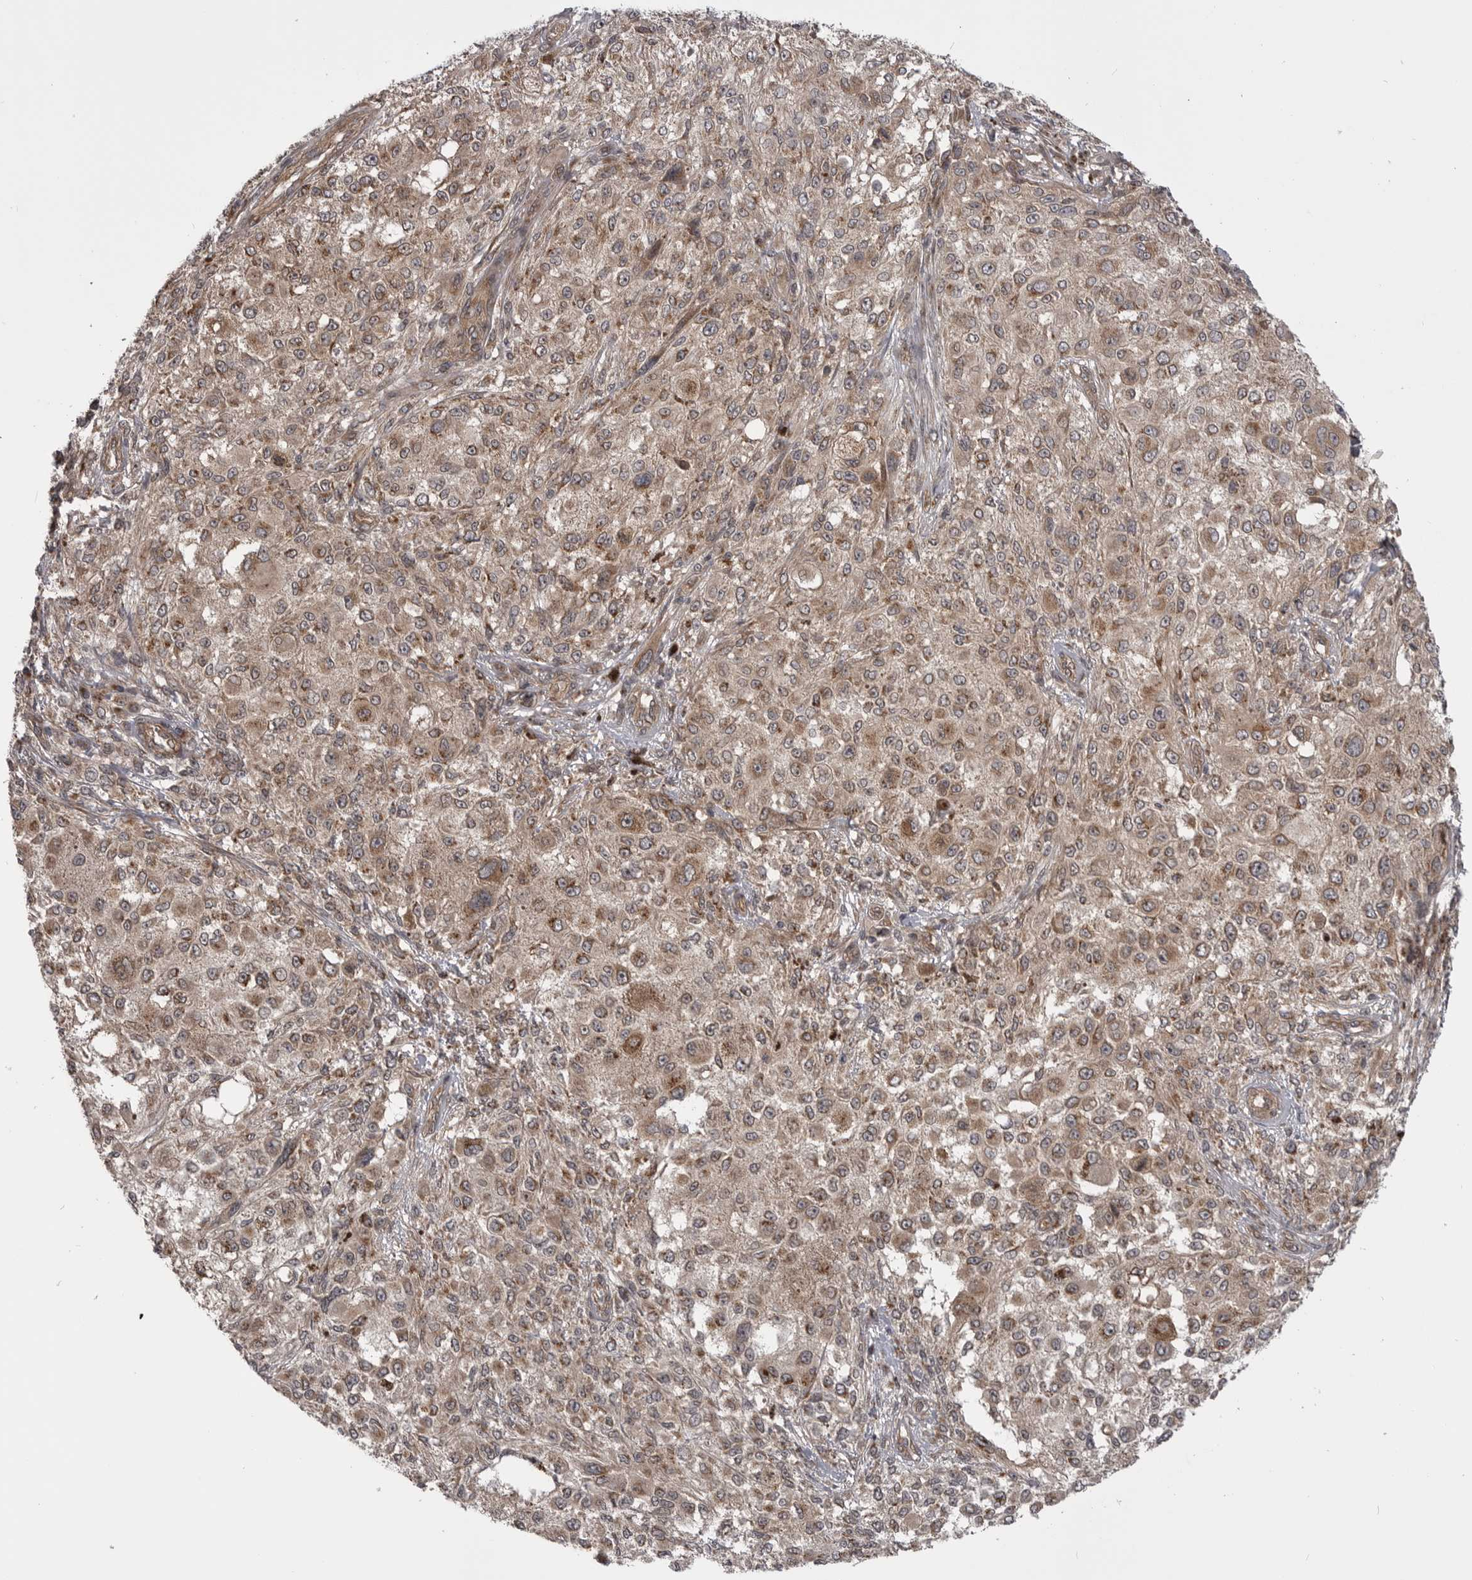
{"staining": {"intensity": "moderate", "quantity": ">75%", "location": "cytoplasmic/membranous"}, "tissue": "melanoma", "cell_type": "Tumor cells", "image_type": "cancer", "snomed": [{"axis": "morphology", "description": "Necrosis, NOS"}, {"axis": "morphology", "description": "Malignant melanoma, NOS"}, {"axis": "topography", "description": "Skin"}], "caption": "Immunohistochemical staining of human malignant melanoma shows moderate cytoplasmic/membranous protein positivity in about >75% of tumor cells.", "gene": "PDCL", "patient": {"sex": "female", "age": 87}}